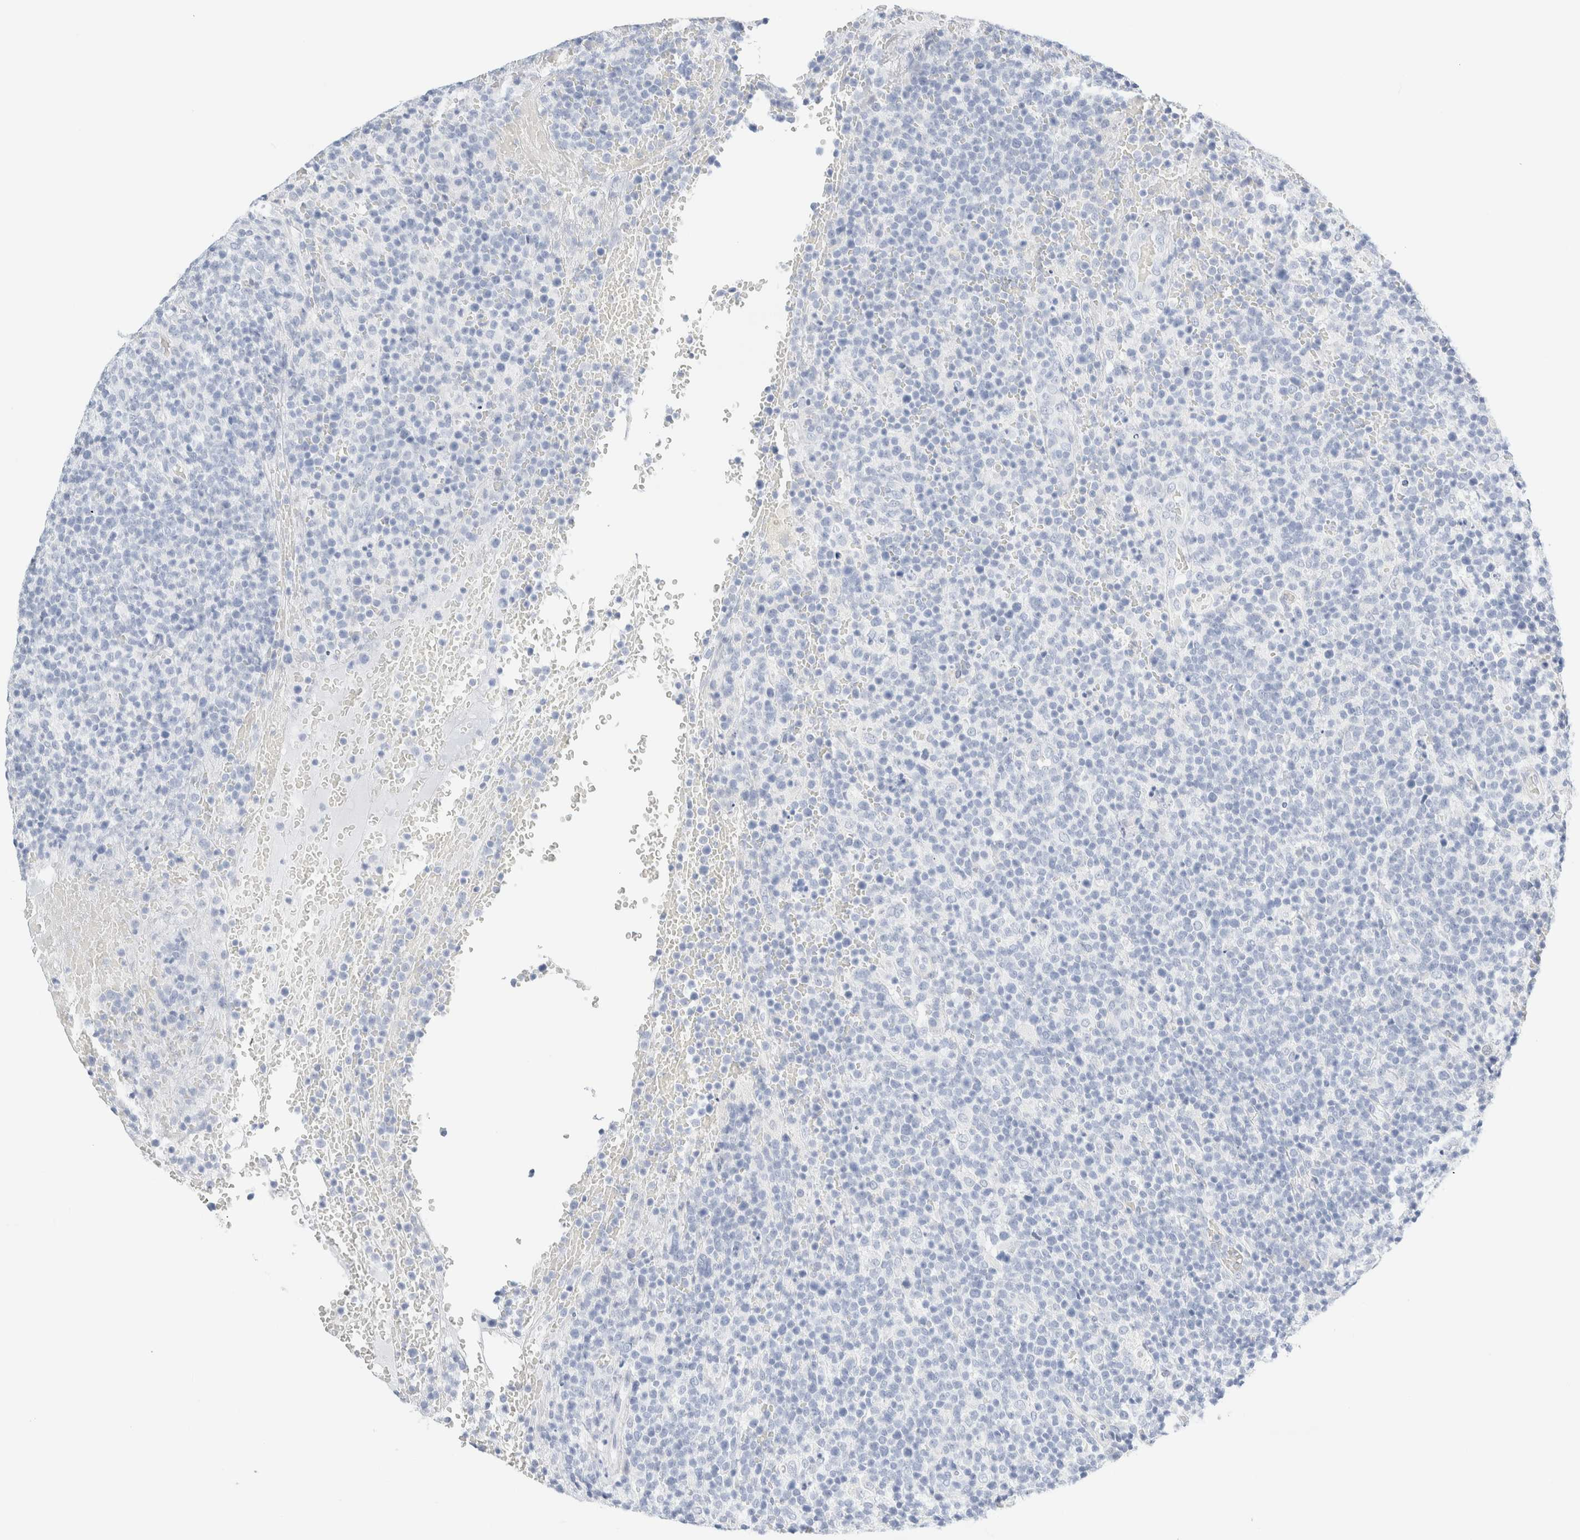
{"staining": {"intensity": "negative", "quantity": "none", "location": "none"}, "tissue": "lymphoma", "cell_type": "Tumor cells", "image_type": "cancer", "snomed": [{"axis": "morphology", "description": "Malignant lymphoma, non-Hodgkin's type, High grade"}, {"axis": "topography", "description": "Lymph node"}], "caption": "IHC image of human lymphoma stained for a protein (brown), which reveals no positivity in tumor cells.", "gene": "DPYS", "patient": {"sex": "male", "age": 61}}